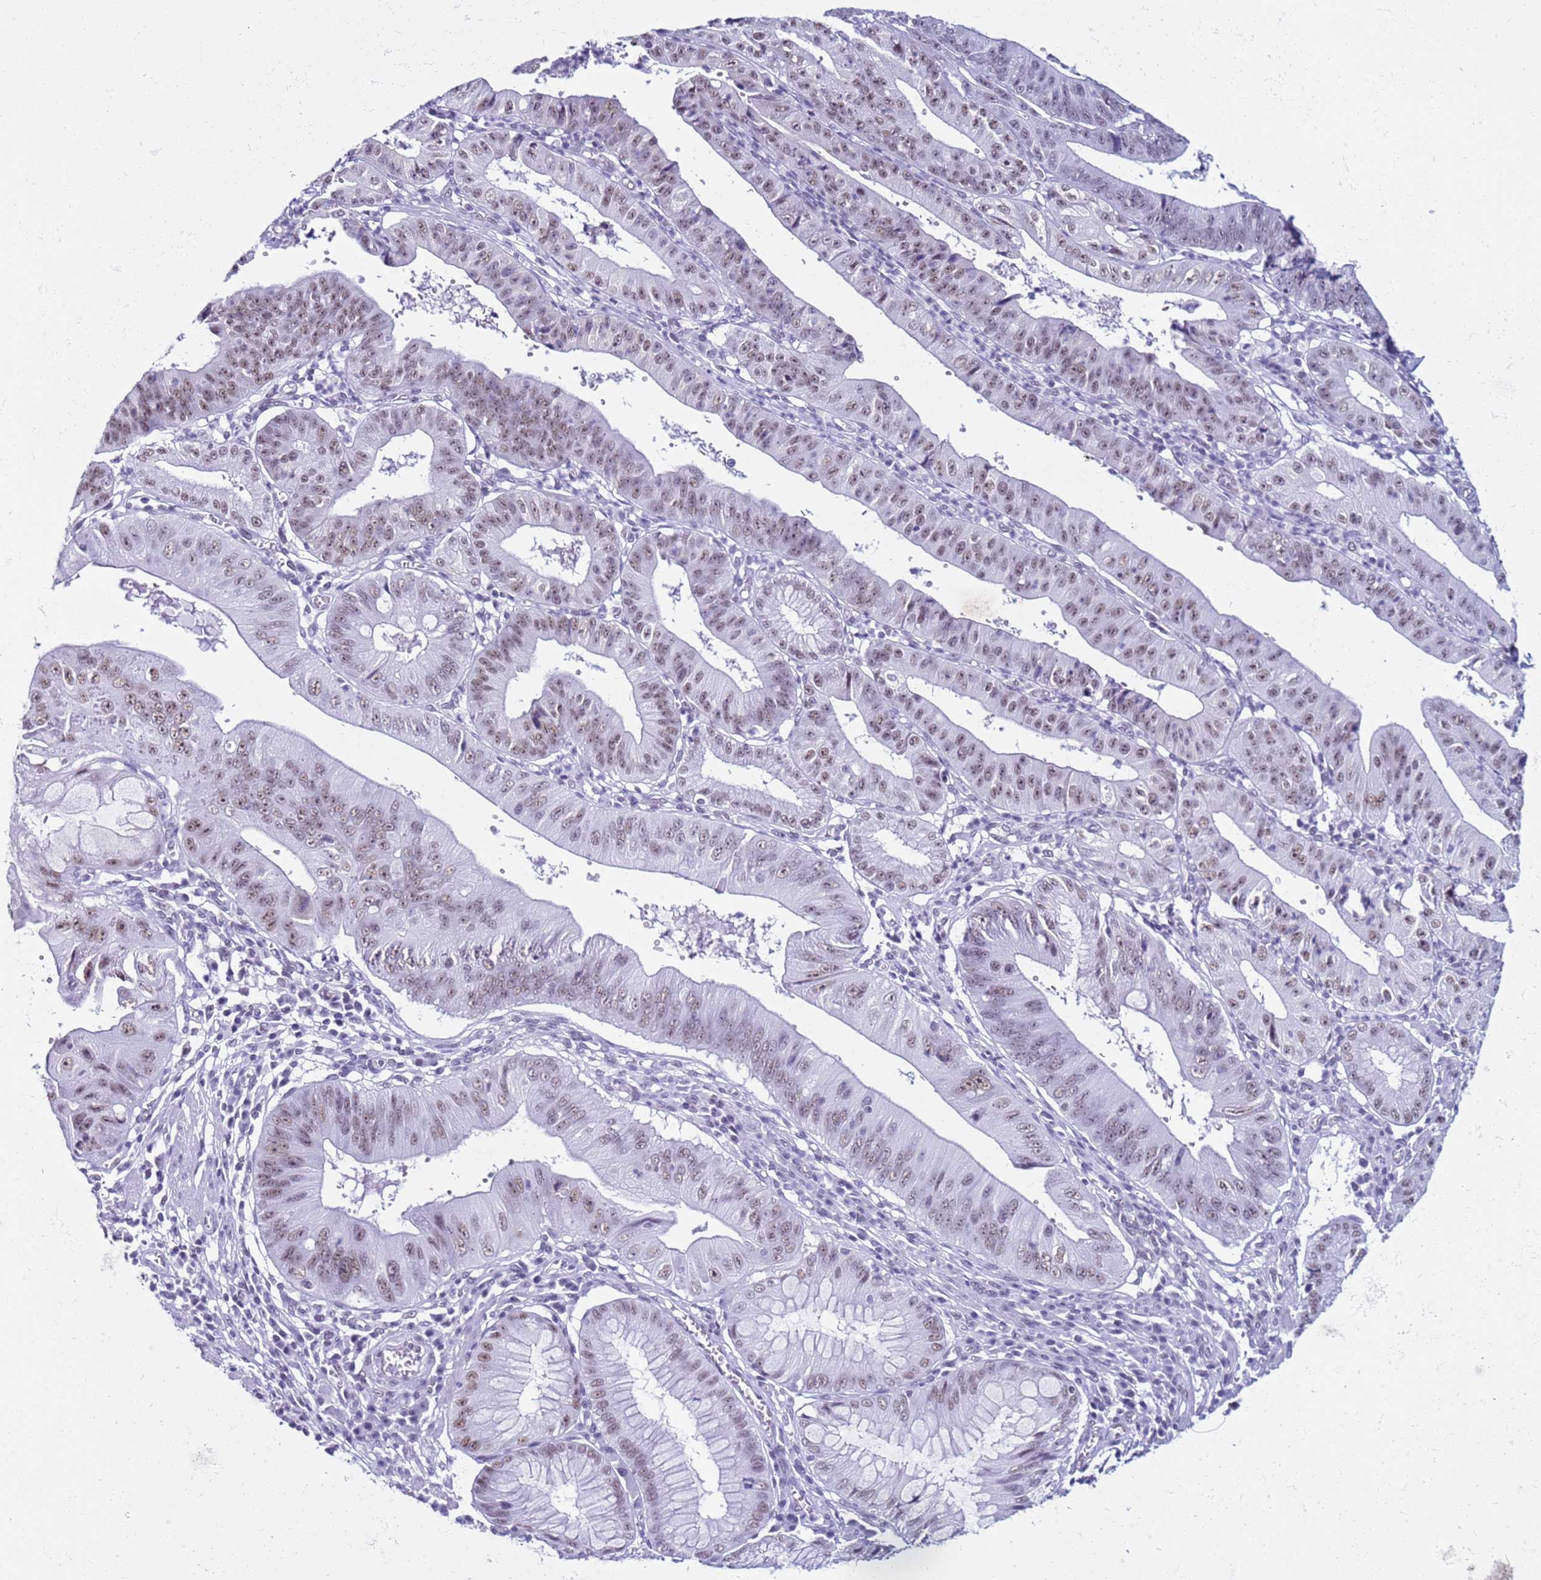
{"staining": {"intensity": "weak", "quantity": ">75%", "location": "nuclear"}, "tissue": "stomach cancer", "cell_type": "Tumor cells", "image_type": "cancer", "snomed": [{"axis": "morphology", "description": "Adenocarcinoma, NOS"}, {"axis": "topography", "description": "Stomach"}], "caption": "This photomicrograph demonstrates IHC staining of adenocarcinoma (stomach), with low weak nuclear expression in approximately >75% of tumor cells.", "gene": "DHX15", "patient": {"sex": "male", "age": 59}}